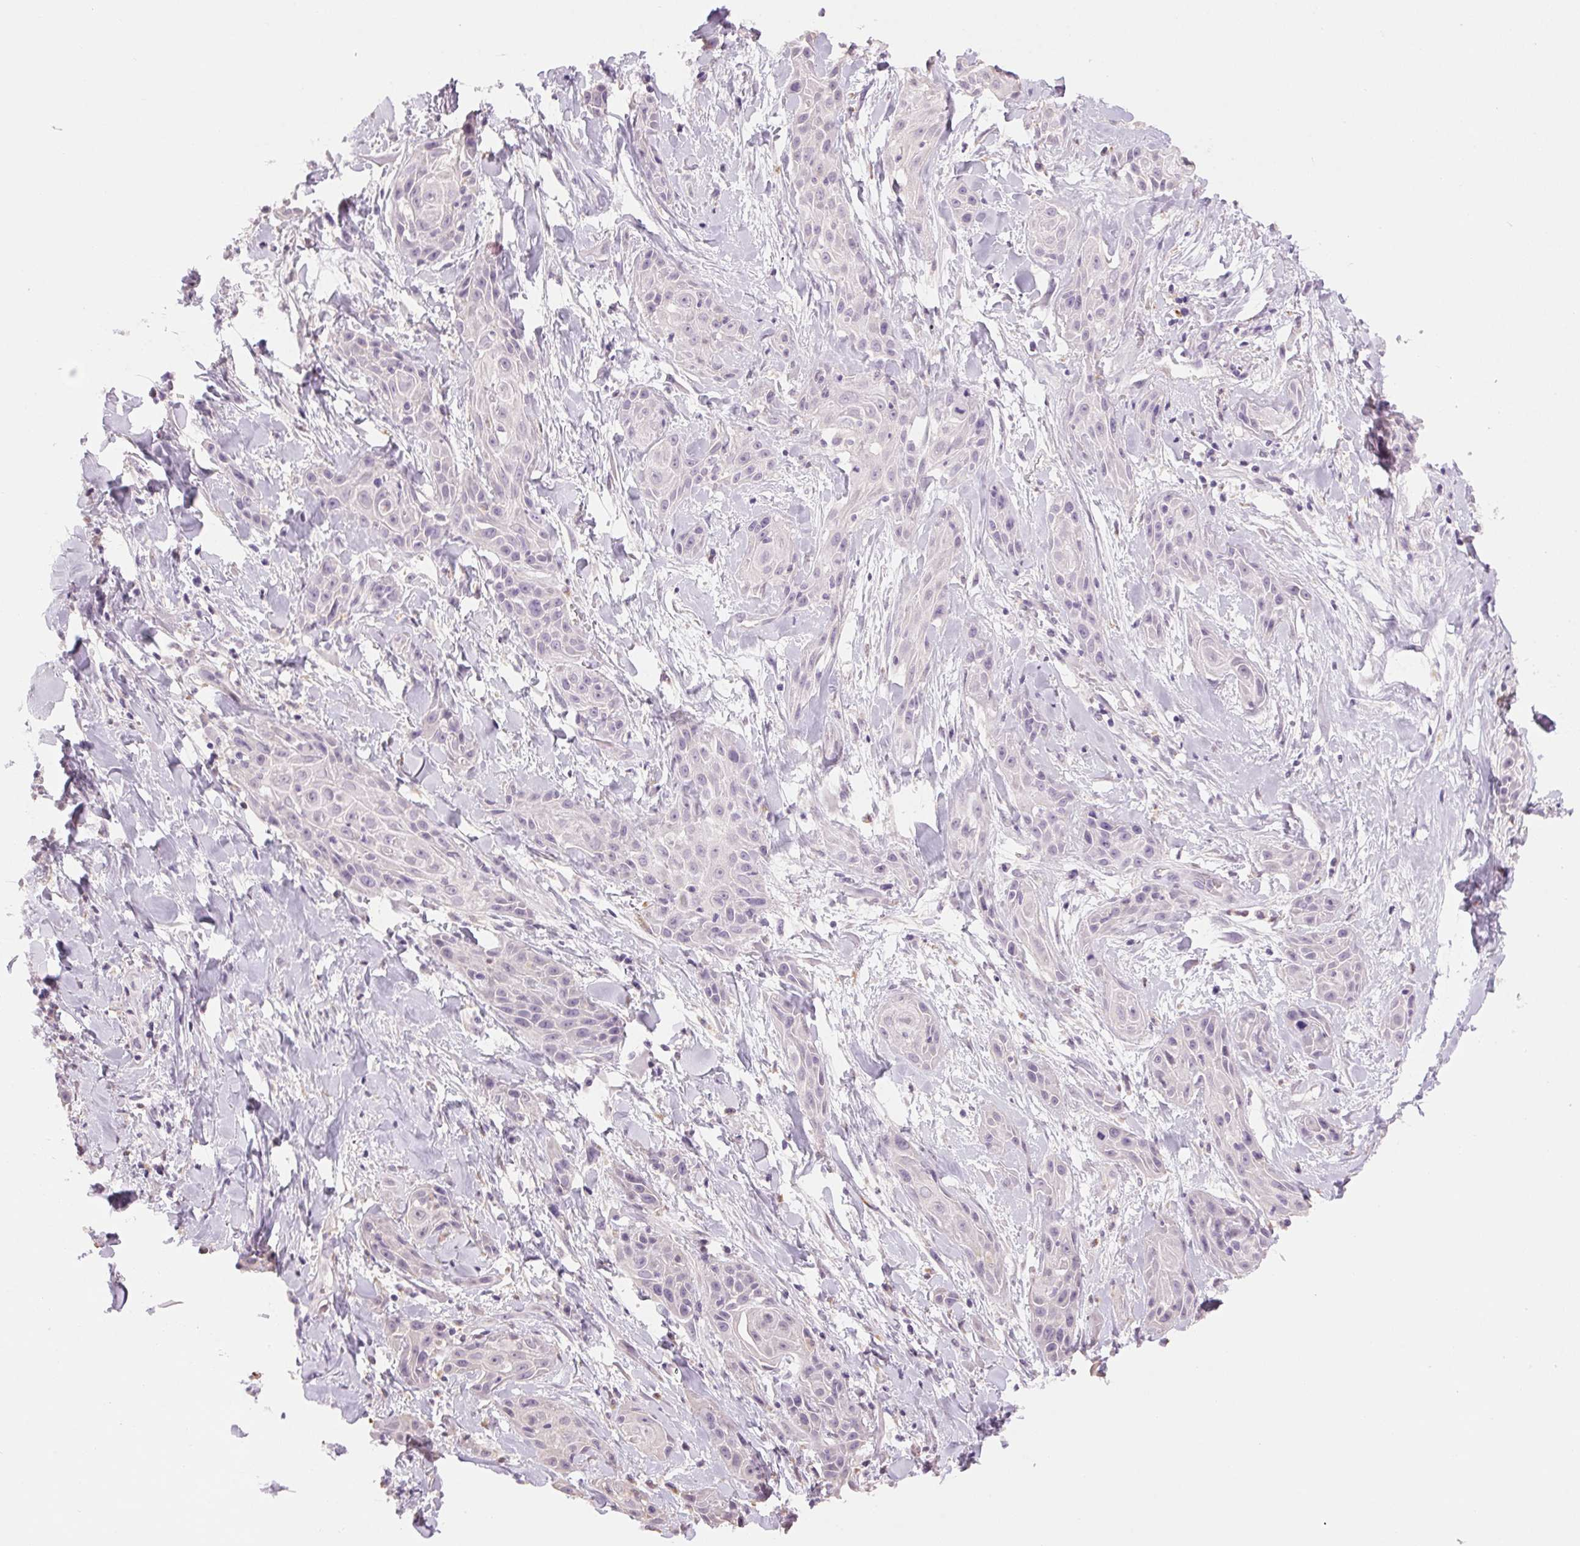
{"staining": {"intensity": "negative", "quantity": "none", "location": "none"}, "tissue": "skin cancer", "cell_type": "Tumor cells", "image_type": "cancer", "snomed": [{"axis": "morphology", "description": "Squamous cell carcinoma, NOS"}, {"axis": "topography", "description": "Skin"}, {"axis": "topography", "description": "Anal"}], "caption": "Skin cancer (squamous cell carcinoma) stained for a protein using immunohistochemistry displays no staining tumor cells.", "gene": "MPO", "patient": {"sex": "male", "age": 64}}